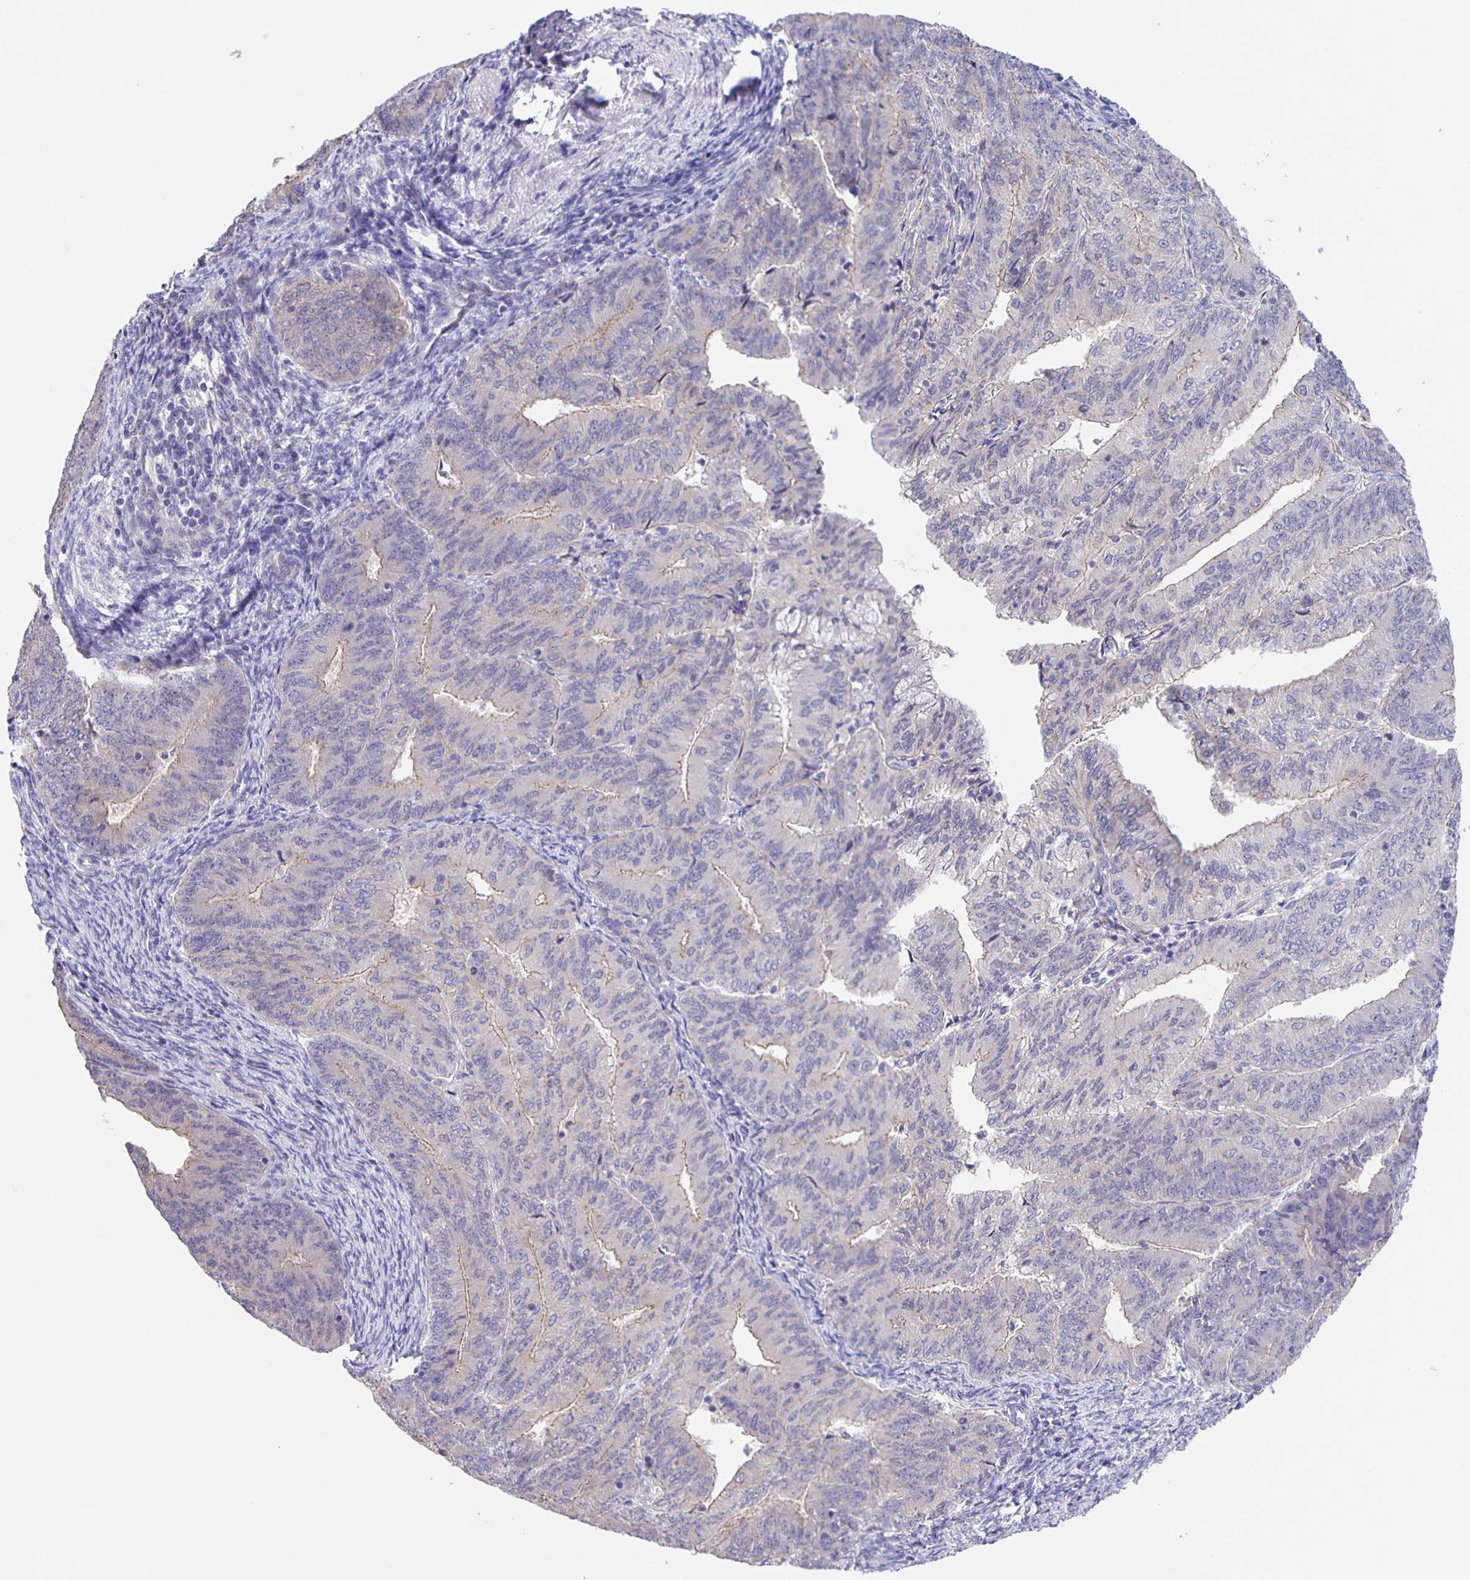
{"staining": {"intensity": "weak", "quantity": "<25%", "location": "cytoplasmic/membranous"}, "tissue": "endometrial cancer", "cell_type": "Tumor cells", "image_type": "cancer", "snomed": [{"axis": "morphology", "description": "Adenocarcinoma, NOS"}, {"axis": "topography", "description": "Endometrium"}], "caption": "DAB (3,3'-diaminobenzidine) immunohistochemical staining of human endometrial adenocarcinoma exhibits no significant positivity in tumor cells. The staining was performed using DAB to visualize the protein expression in brown, while the nuclei were stained in blue with hematoxylin (Magnification: 20x).", "gene": "JMJD4", "patient": {"sex": "female", "age": 57}}